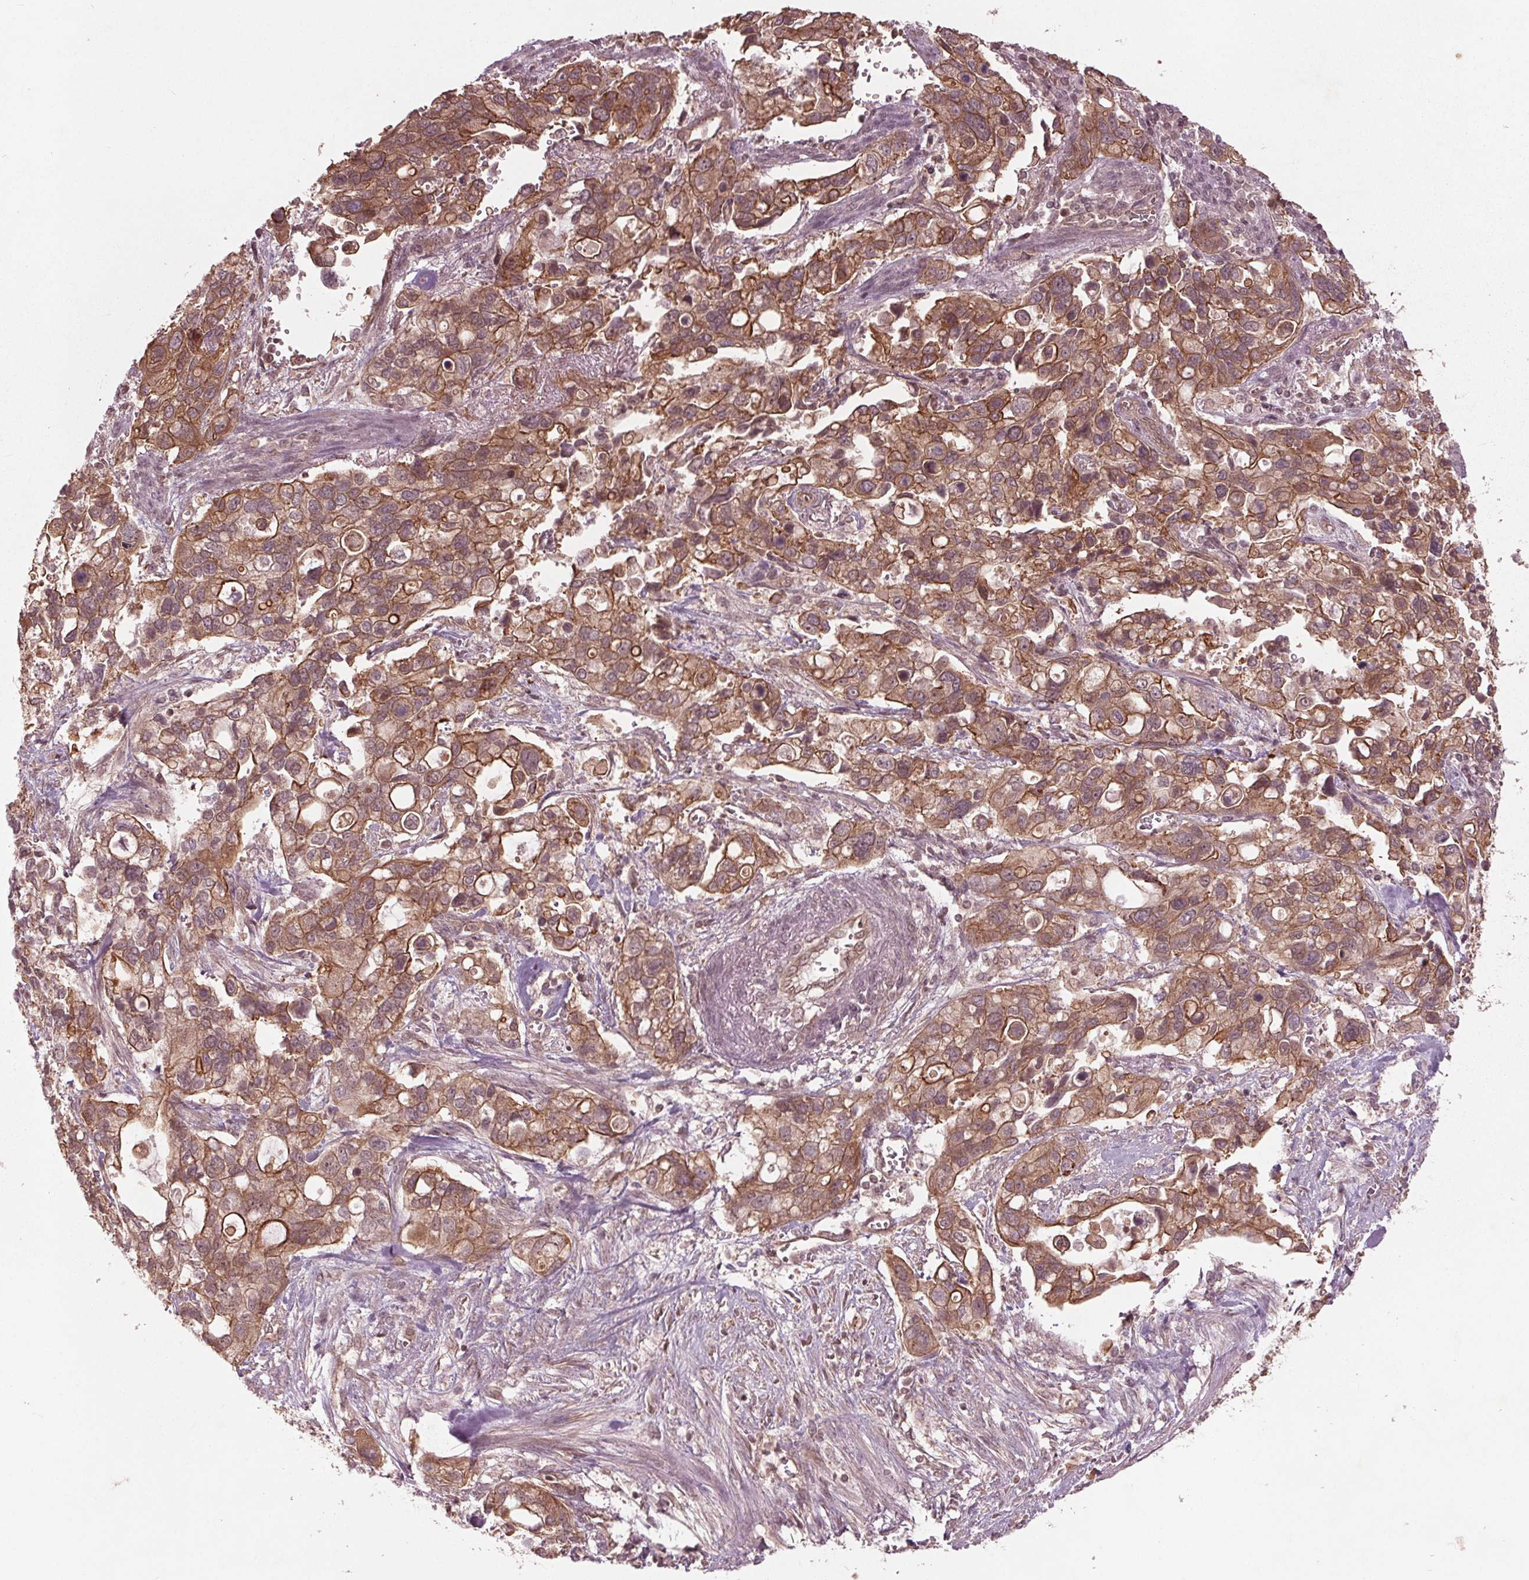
{"staining": {"intensity": "moderate", "quantity": ">75%", "location": "cytoplasmic/membranous"}, "tissue": "stomach cancer", "cell_type": "Tumor cells", "image_type": "cancer", "snomed": [{"axis": "morphology", "description": "Adenocarcinoma, NOS"}, {"axis": "topography", "description": "Stomach, upper"}], "caption": "Immunohistochemical staining of adenocarcinoma (stomach) demonstrates medium levels of moderate cytoplasmic/membranous positivity in about >75% of tumor cells.", "gene": "BTBD1", "patient": {"sex": "female", "age": 81}}